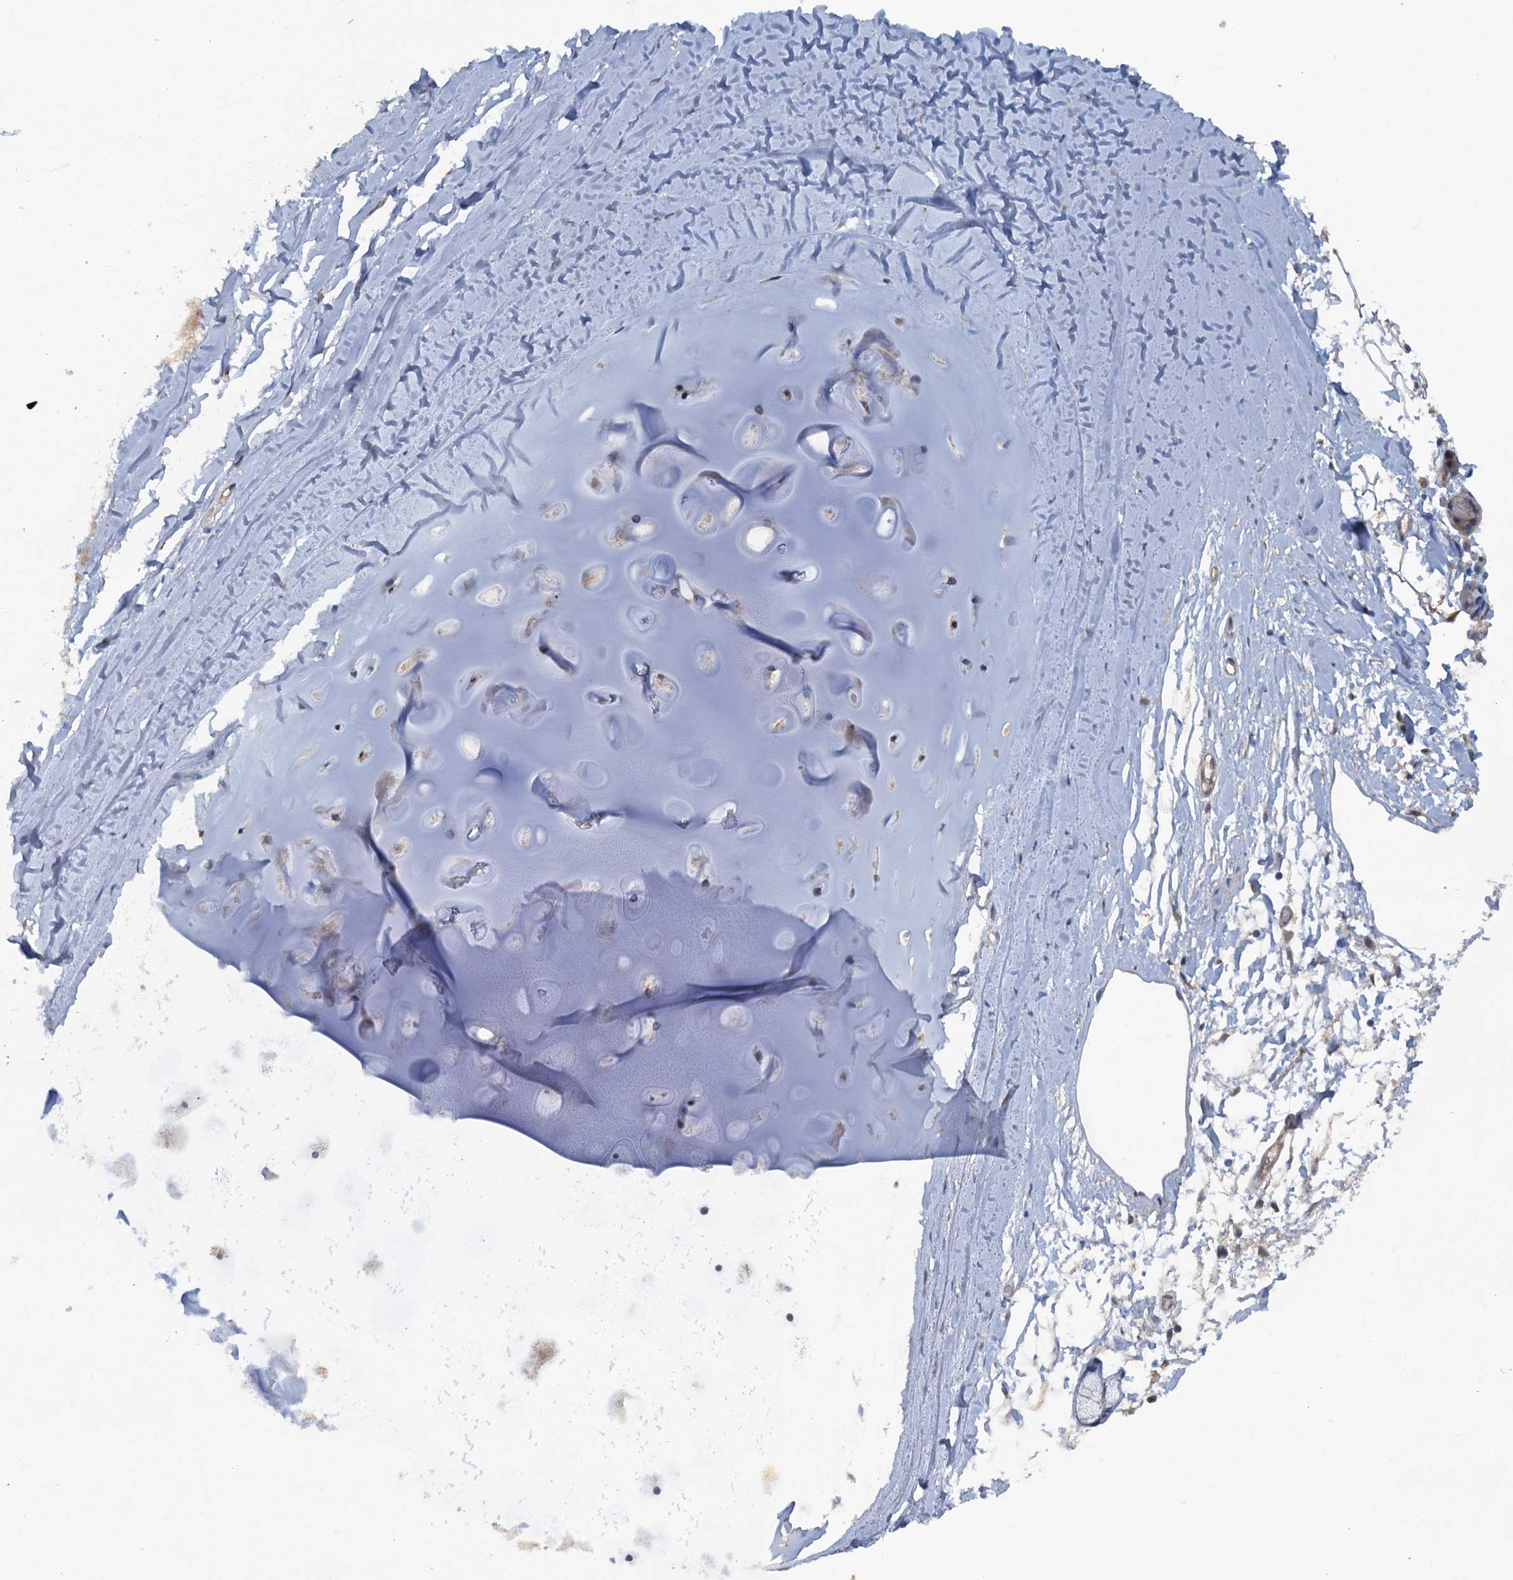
{"staining": {"intensity": "weak", "quantity": "25%-75%", "location": "cytoplasmic/membranous"}, "tissue": "adipose tissue", "cell_type": "Adipocytes", "image_type": "normal", "snomed": [{"axis": "morphology", "description": "Normal tissue, NOS"}, {"axis": "topography", "description": "Lymph node"}, {"axis": "topography", "description": "Bronchus"}], "caption": "Approximately 25%-75% of adipocytes in unremarkable adipose tissue show weak cytoplasmic/membranous protein staining as visualized by brown immunohistochemical staining.", "gene": "MYO16", "patient": {"sex": "male", "age": 63}}